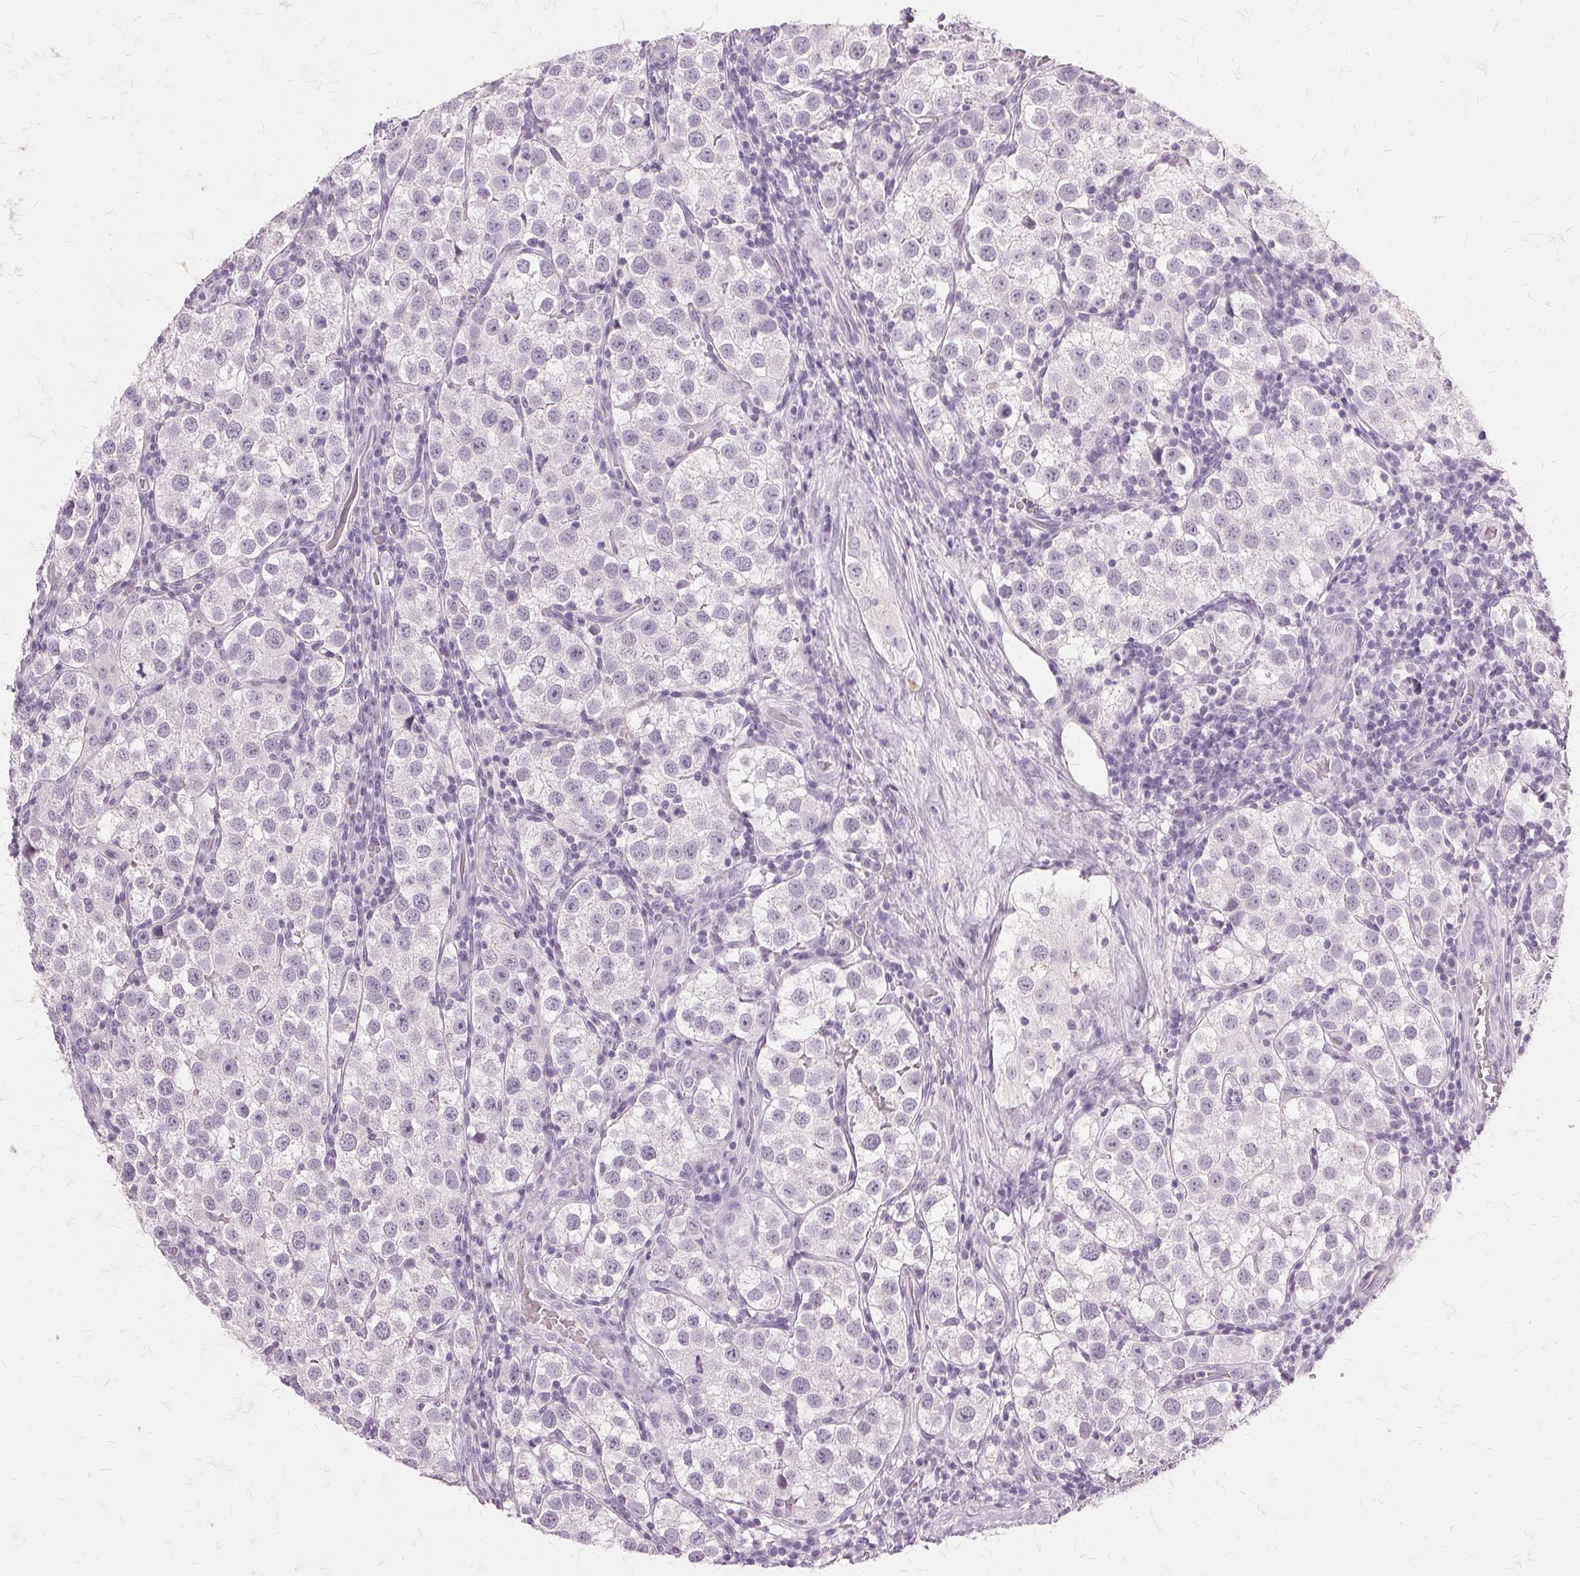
{"staining": {"intensity": "negative", "quantity": "none", "location": "none"}, "tissue": "testis cancer", "cell_type": "Tumor cells", "image_type": "cancer", "snomed": [{"axis": "morphology", "description": "Seminoma, NOS"}, {"axis": "topography", "description": "Testis"}], "caption": "This is an immunohistochemistry photomicrograph of human testis cancer (seminoma). There is no positivity in tumor cells.", "gene": "SLC45A3", "patient": {"sex": "male", "age": 37}}